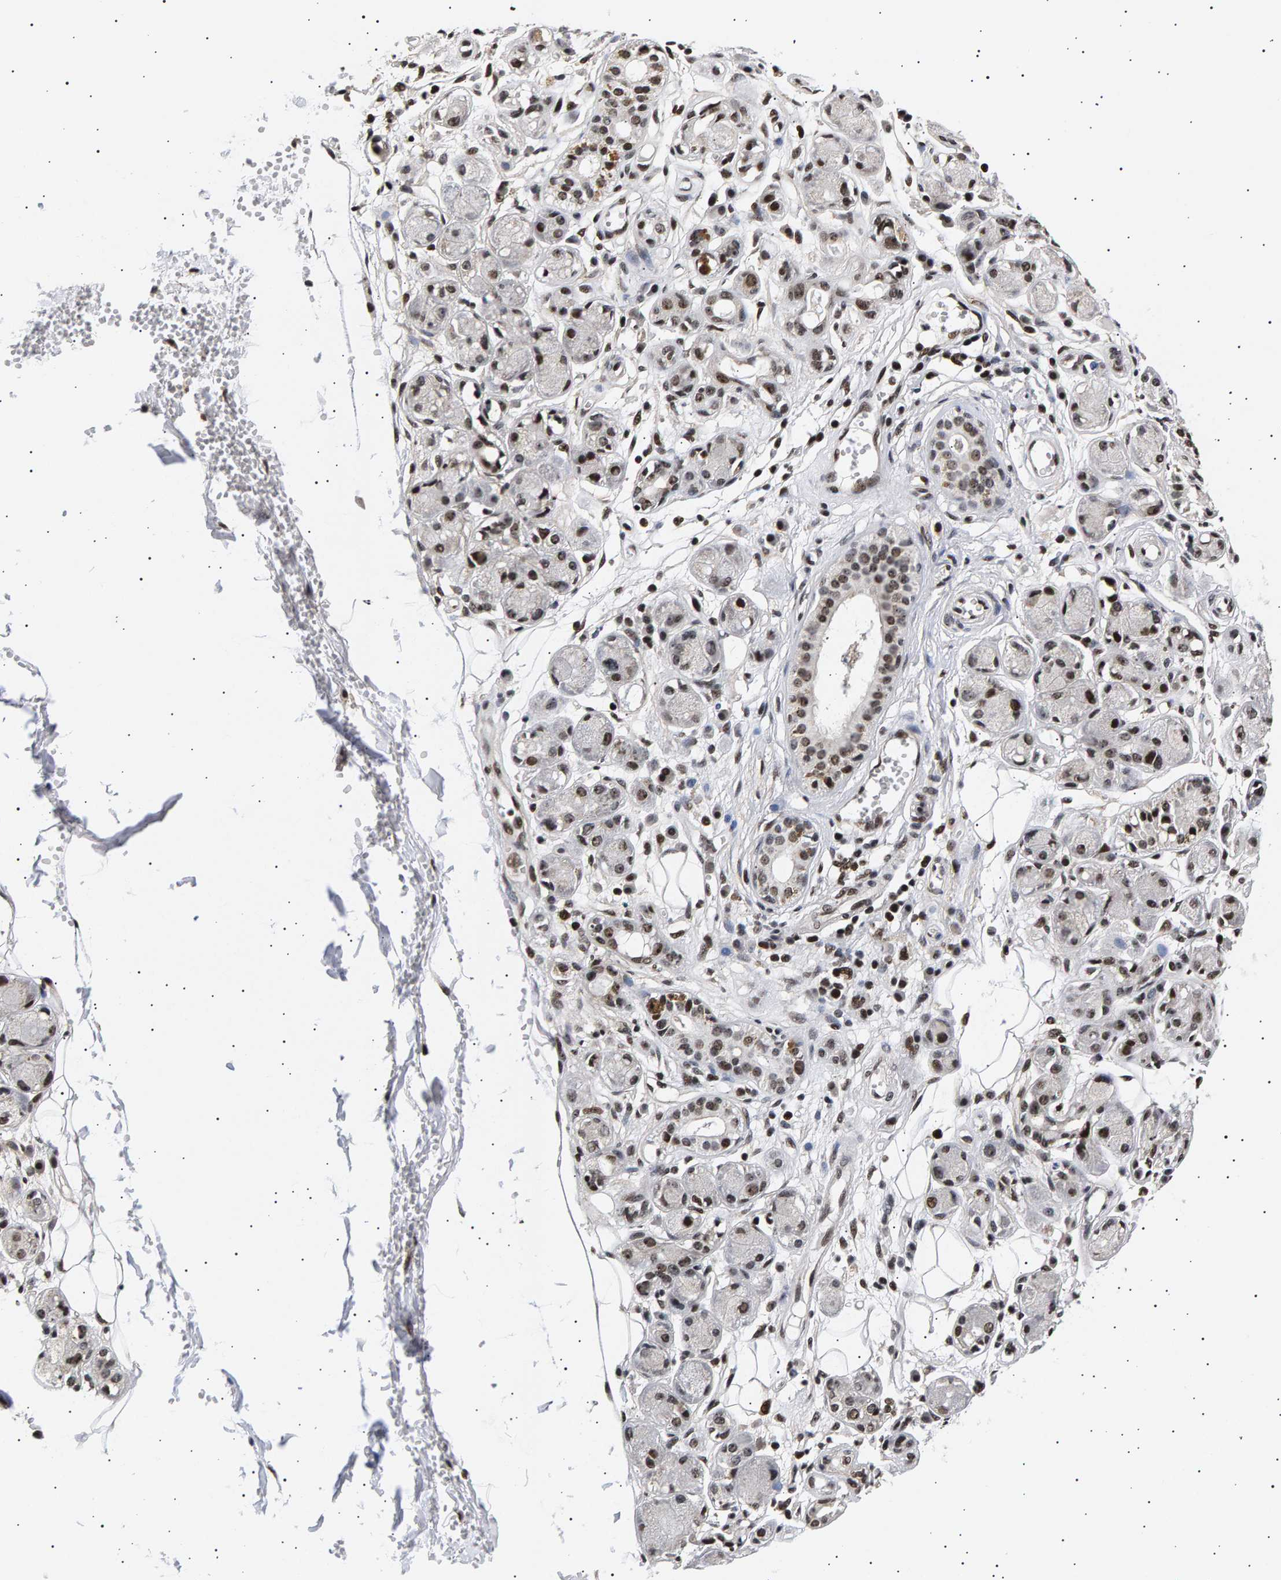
{"staining": {"intensity": "moderate", "quantity": ">75%", "location": "nuclear"}, "tissue": "adipose tissue", "cell_type": "Adipocytes", "image_type": "normal", "snomed": [{"axis": "morphology", "description": "Normal tissue, NOS"}, {"axis": "morphology", "description": "Inflammation, NOS"}, {"axis": "topography", "description": "Salivary gland"}, {"axis": "topography", "description": "Peripheral nerve tissue"}], "caption": "Brown immunohistochemical staining in benign adipose tissue displays moderate nuclear expression in approximately >75% of adipocytes. (Brightfield microscopy of DAB IHC at high magnification).", "gene": "ANKRD40", "patient": {"sex": "female", "age": 75}}